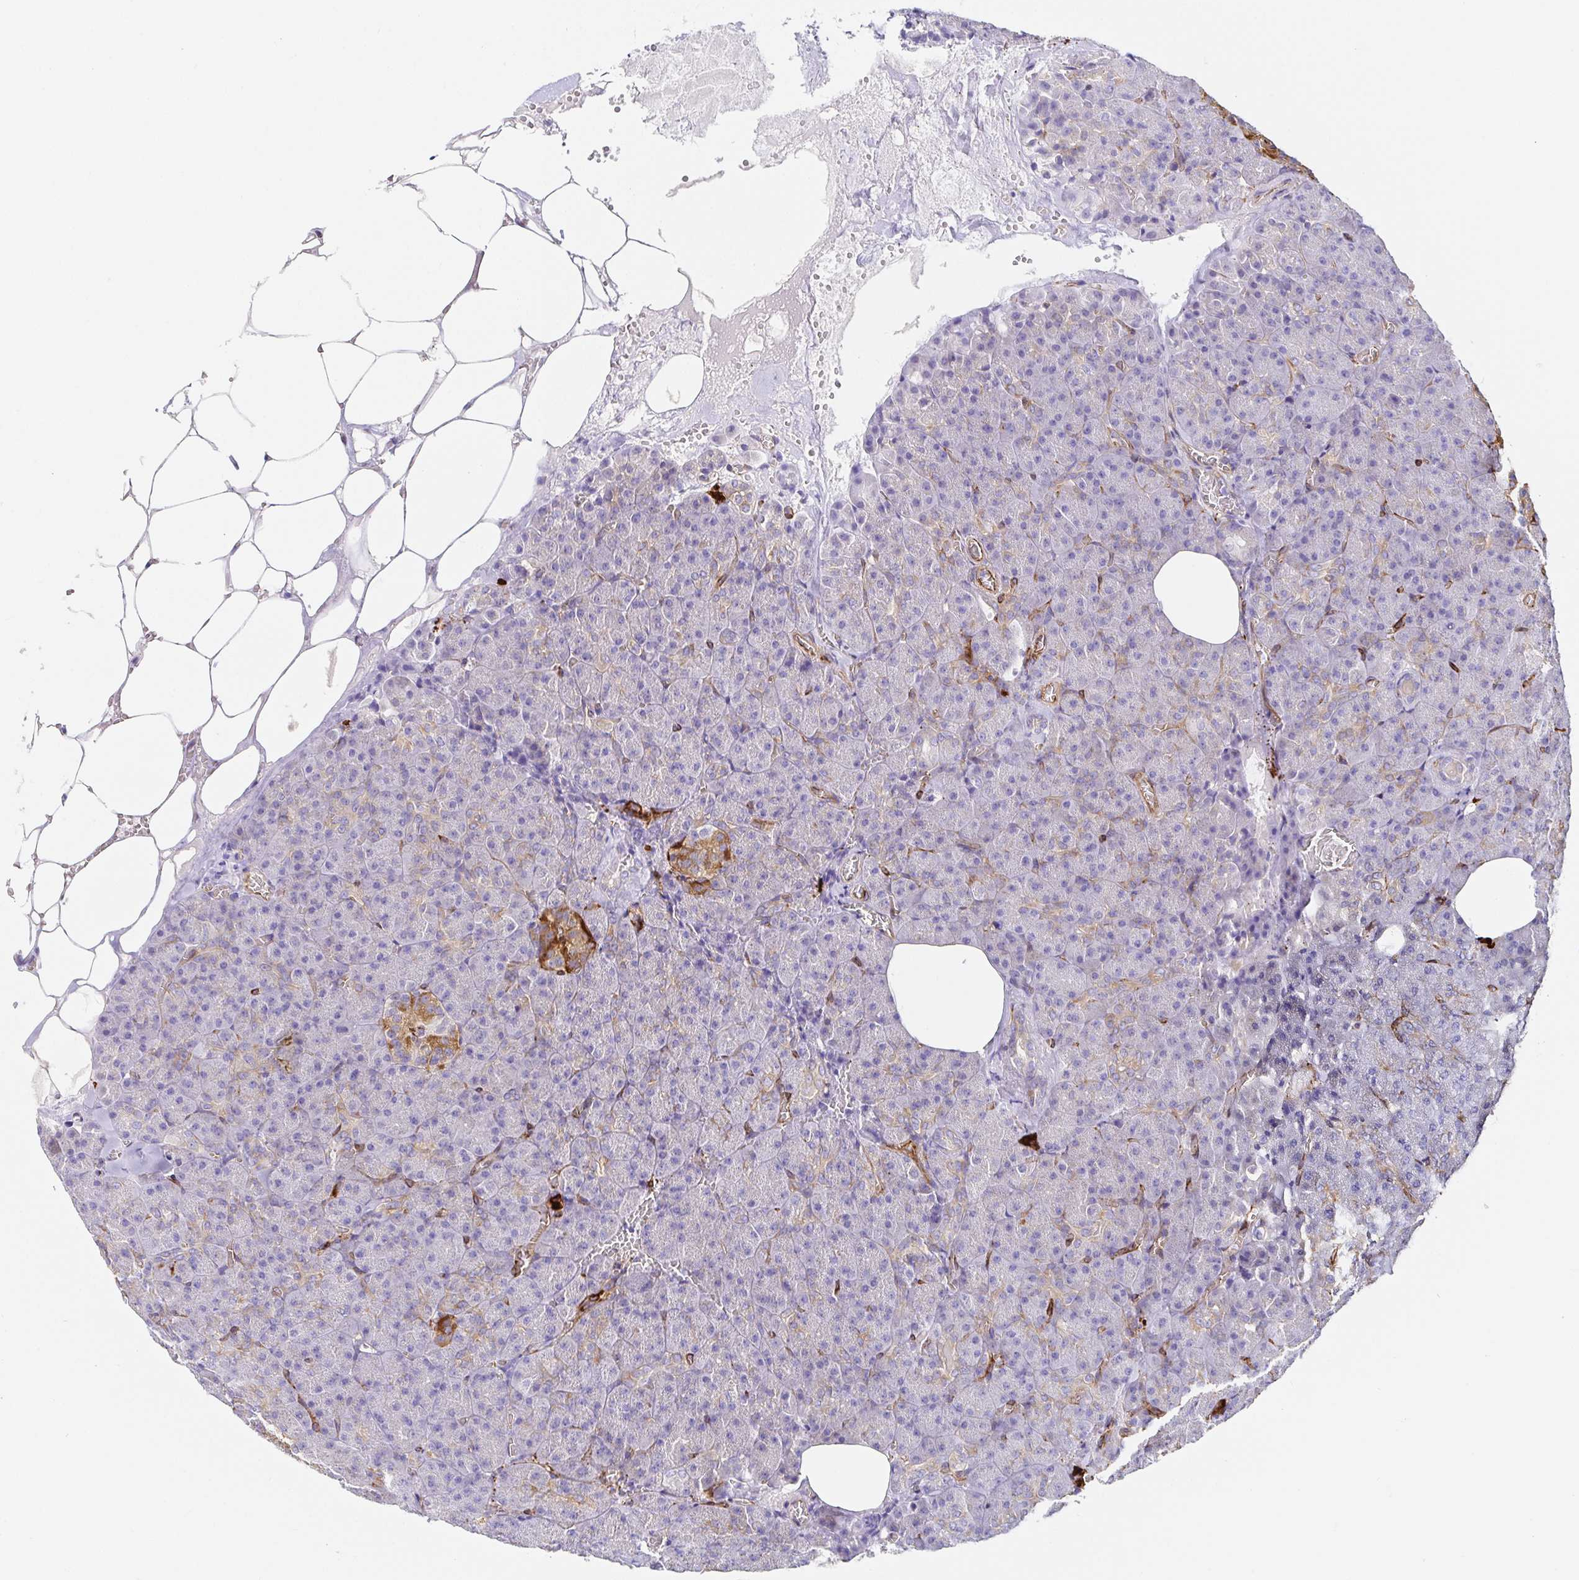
{"staining": {"intensity": "moderate", "quantity": "<25%", "location": "cytoplasmic/membranous"}, "tissue": "pancreas", "cell_type": "Exocrine glandular cells", "image_type": "normal", "snomed": [{"axis": "morphology", "description": "Normal tissue, NOS"}, {"axis": "topography", "description": "Pancreas"}], "caption": "Benign pancreas reveals moderate cytoplasmic/membranous expression in approximately <25% of exocrine glandular cells.", "gene": "DOCK1", "patient": {"sex": "female", "age": 74}}